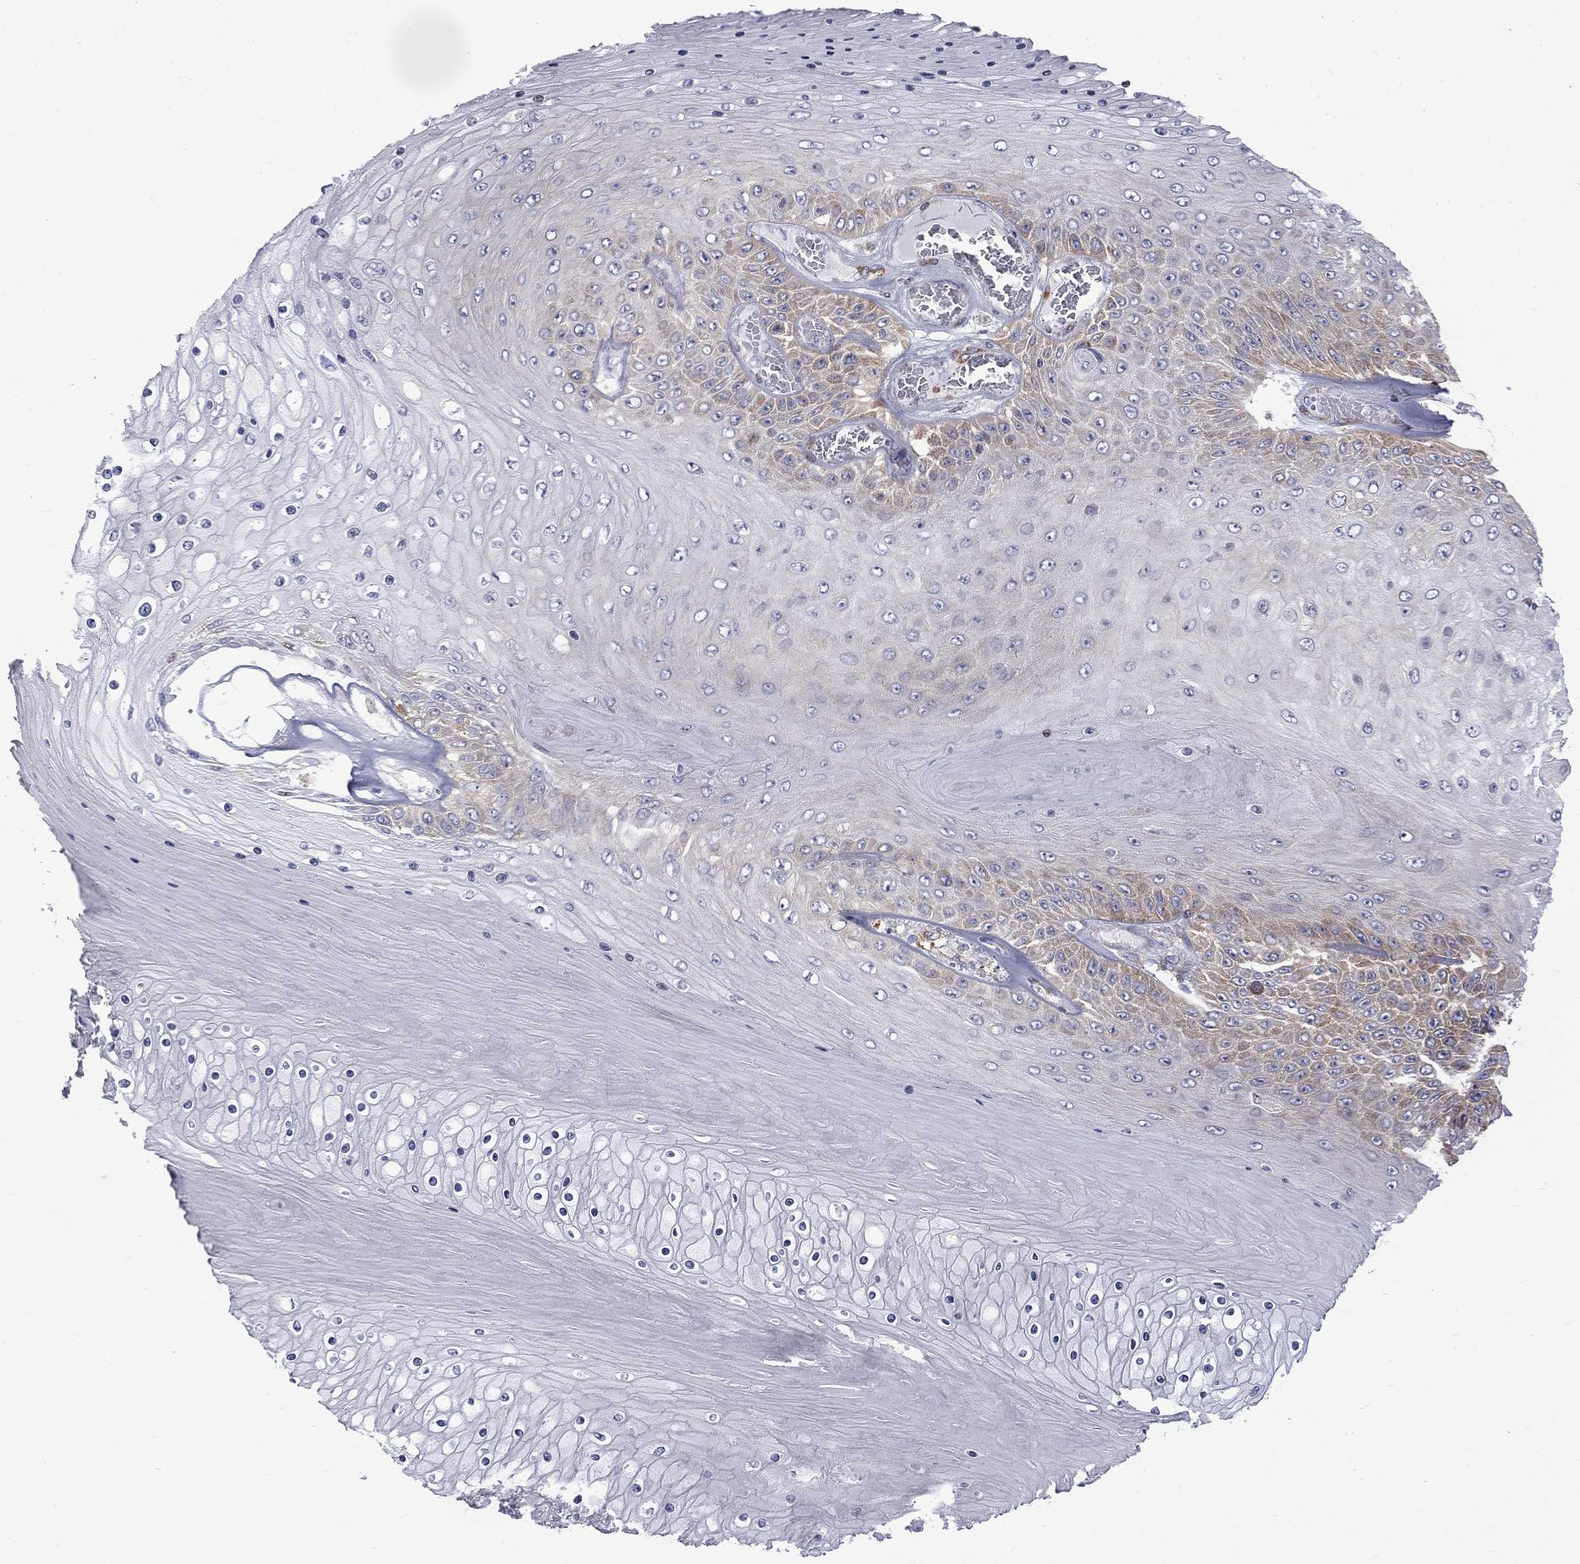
{"staining": {"intensity": "weak", "quantity": "25%-75%", "location": "cytoplasmic/membranous"}, "tissue": "skin cancer", "cell_type": "Tumor cells", "image_type": "cancer", "snomed": [{"axis": "morphology", "description": "Squamous cell carcinoma, NOS"}, {"axis": "topography", "description": "Skin"}], "caption": "A brown stain shows weak cytoplasmic/membranous staining of a protein in skin cancer tumor cells. (Brightfield microscopy of DAB IHC at high magnification).", "gene": "PABPC4", "patient": {"sex": "male", "age": 62}}